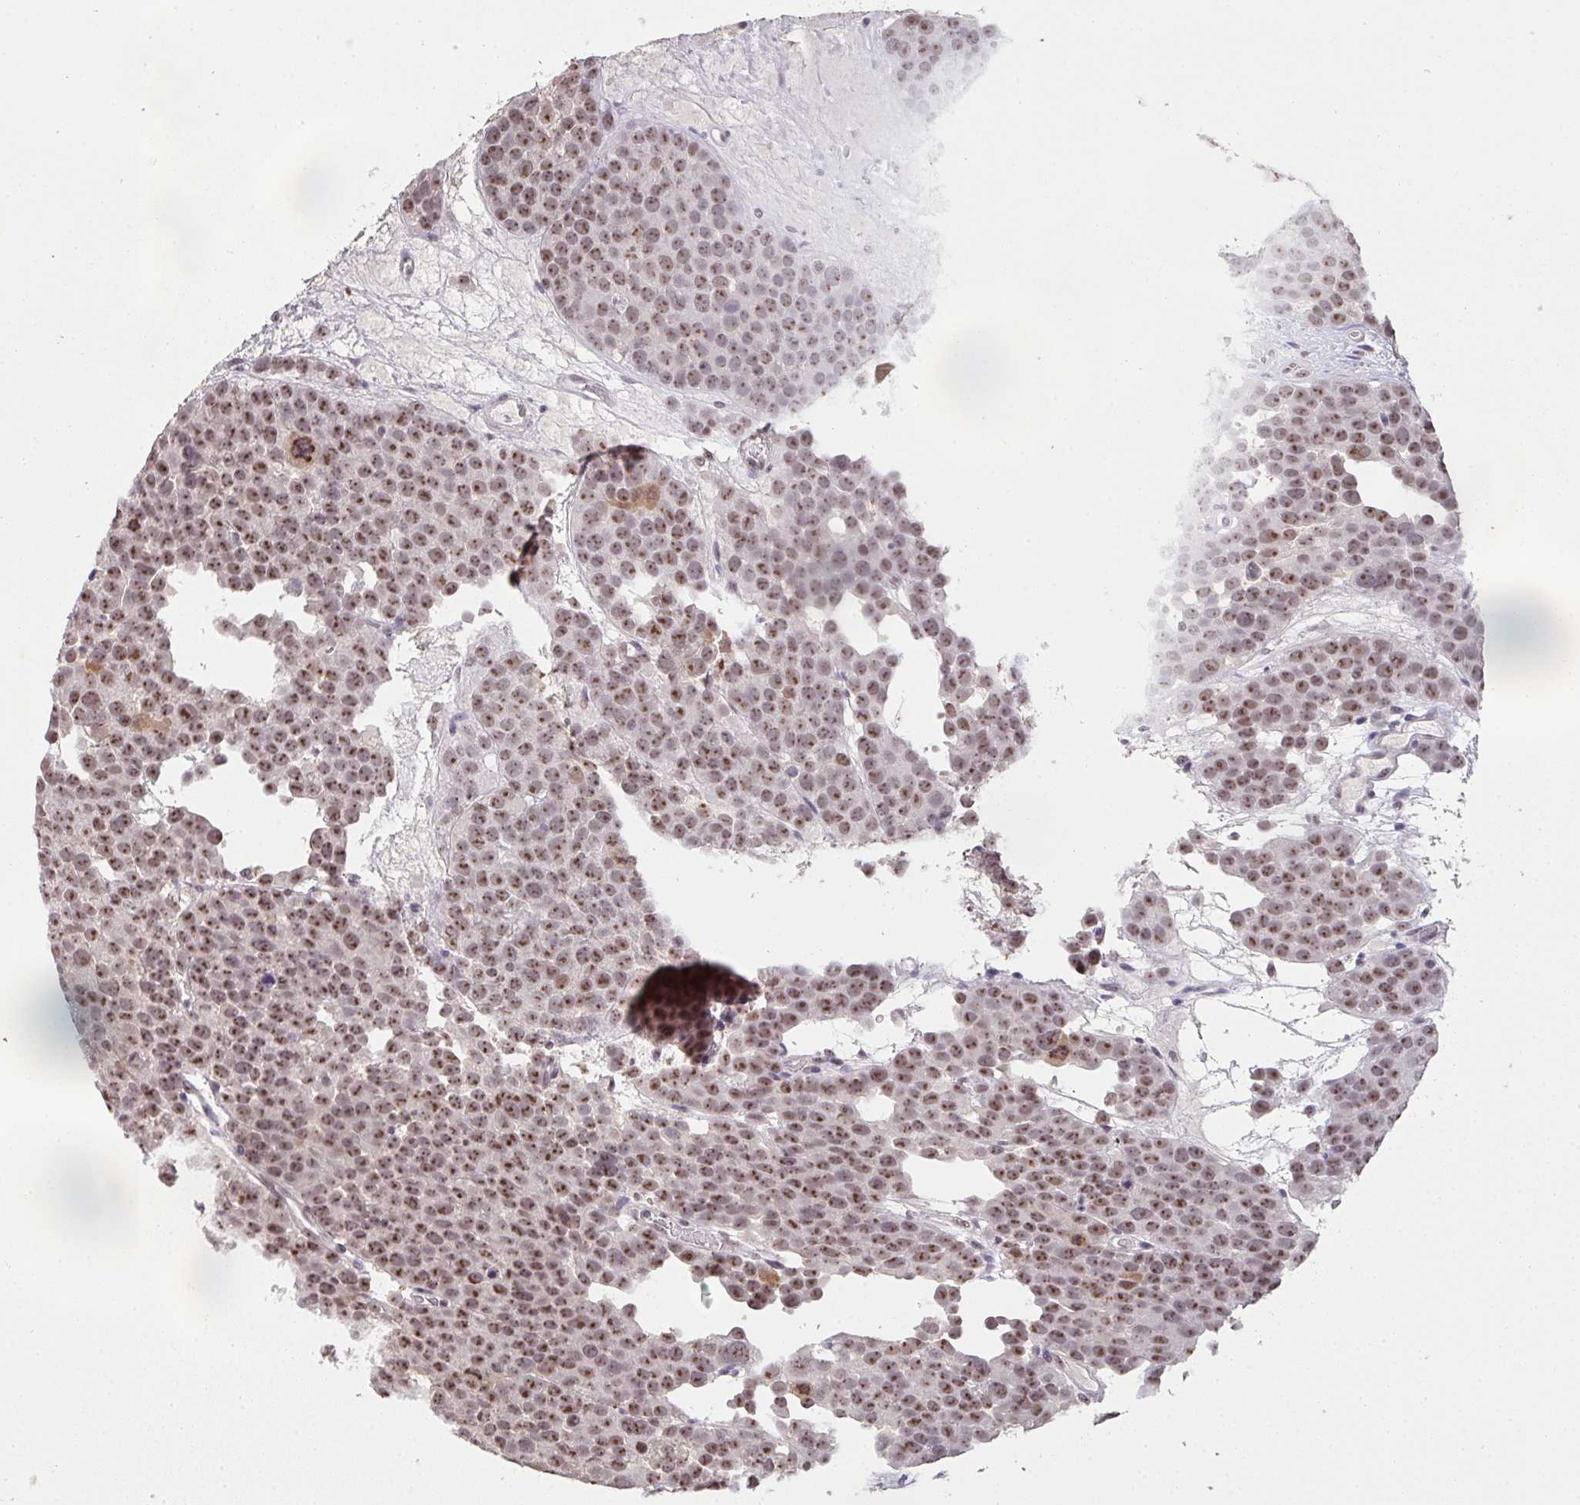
{"staining": {"intensity": "moderate", "quantity": ">75%", "location": "nuclear"}, "tissue": "testis cancer", "cell_type": "Tumor cells", "image_type": "cancer", "snomed": [{"axis": "morphology", "description": "Seminoma, NOS"}, {"axis": "topography", "description": "Testis"}], "caption": "Immunohistochemistry (IHC) micrograph of testis cancer (seminoma) stained for a protein (brown), which displays medium levels of moderate nuclear staining in approximately >75% of tumor cells.", "gene": "DKC1", "patient": {"sex": "male", "age": 71}}